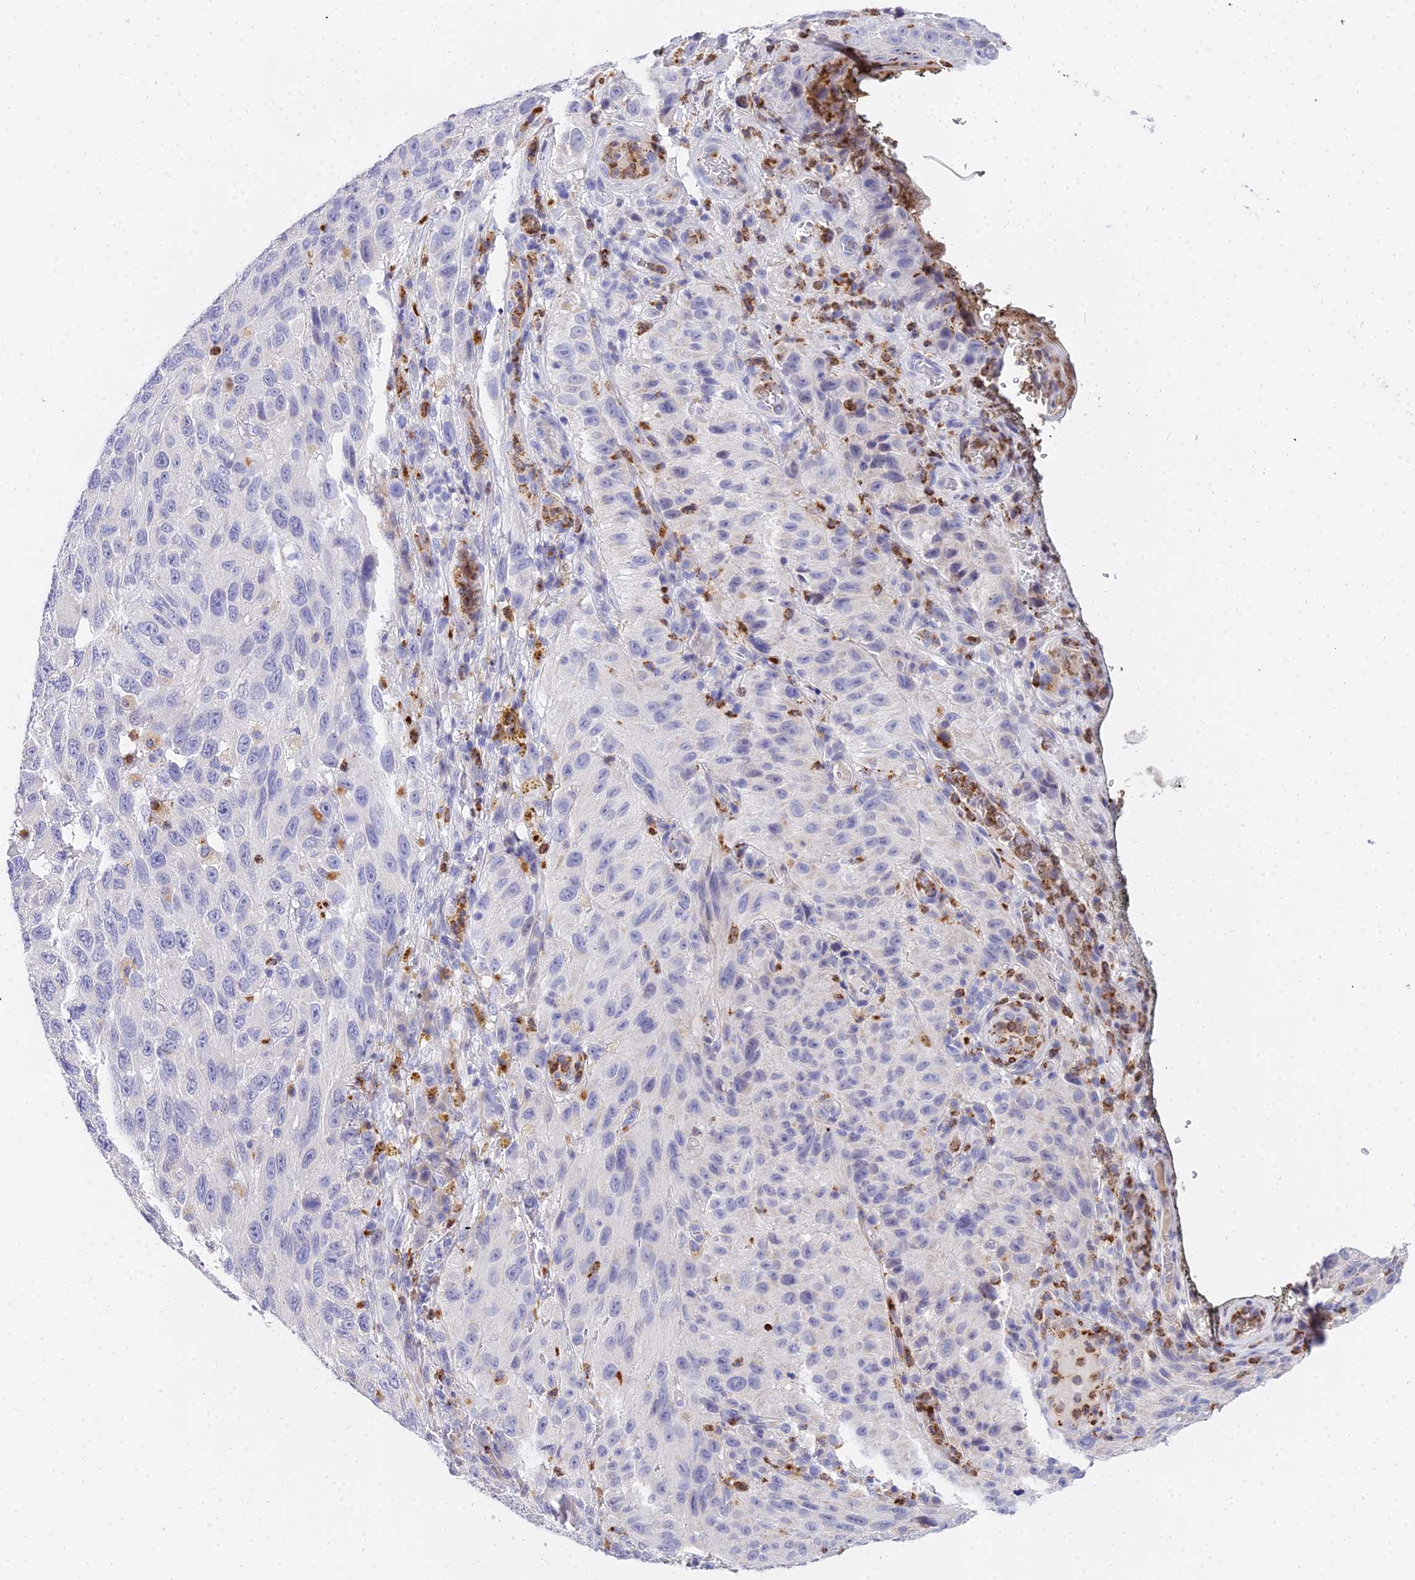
{"staining": {"intensity": "negative", "quantity": "none", "location": "none"}, "tissue": "melanoma", "cell_type": "Tumor cells", "image_type": "cancer", "snomed": [{"axis": "morphology", "description": "Malignant melanoma, NOS"}, {"axis": "topography", "description": "Skin"}], "caption": "Malignant melanoma was stained to show a protein in brown. There is no significant expression in tumor cells.", "gene": "VWC2L", "patient": {"sex": "female", "age": 96}}